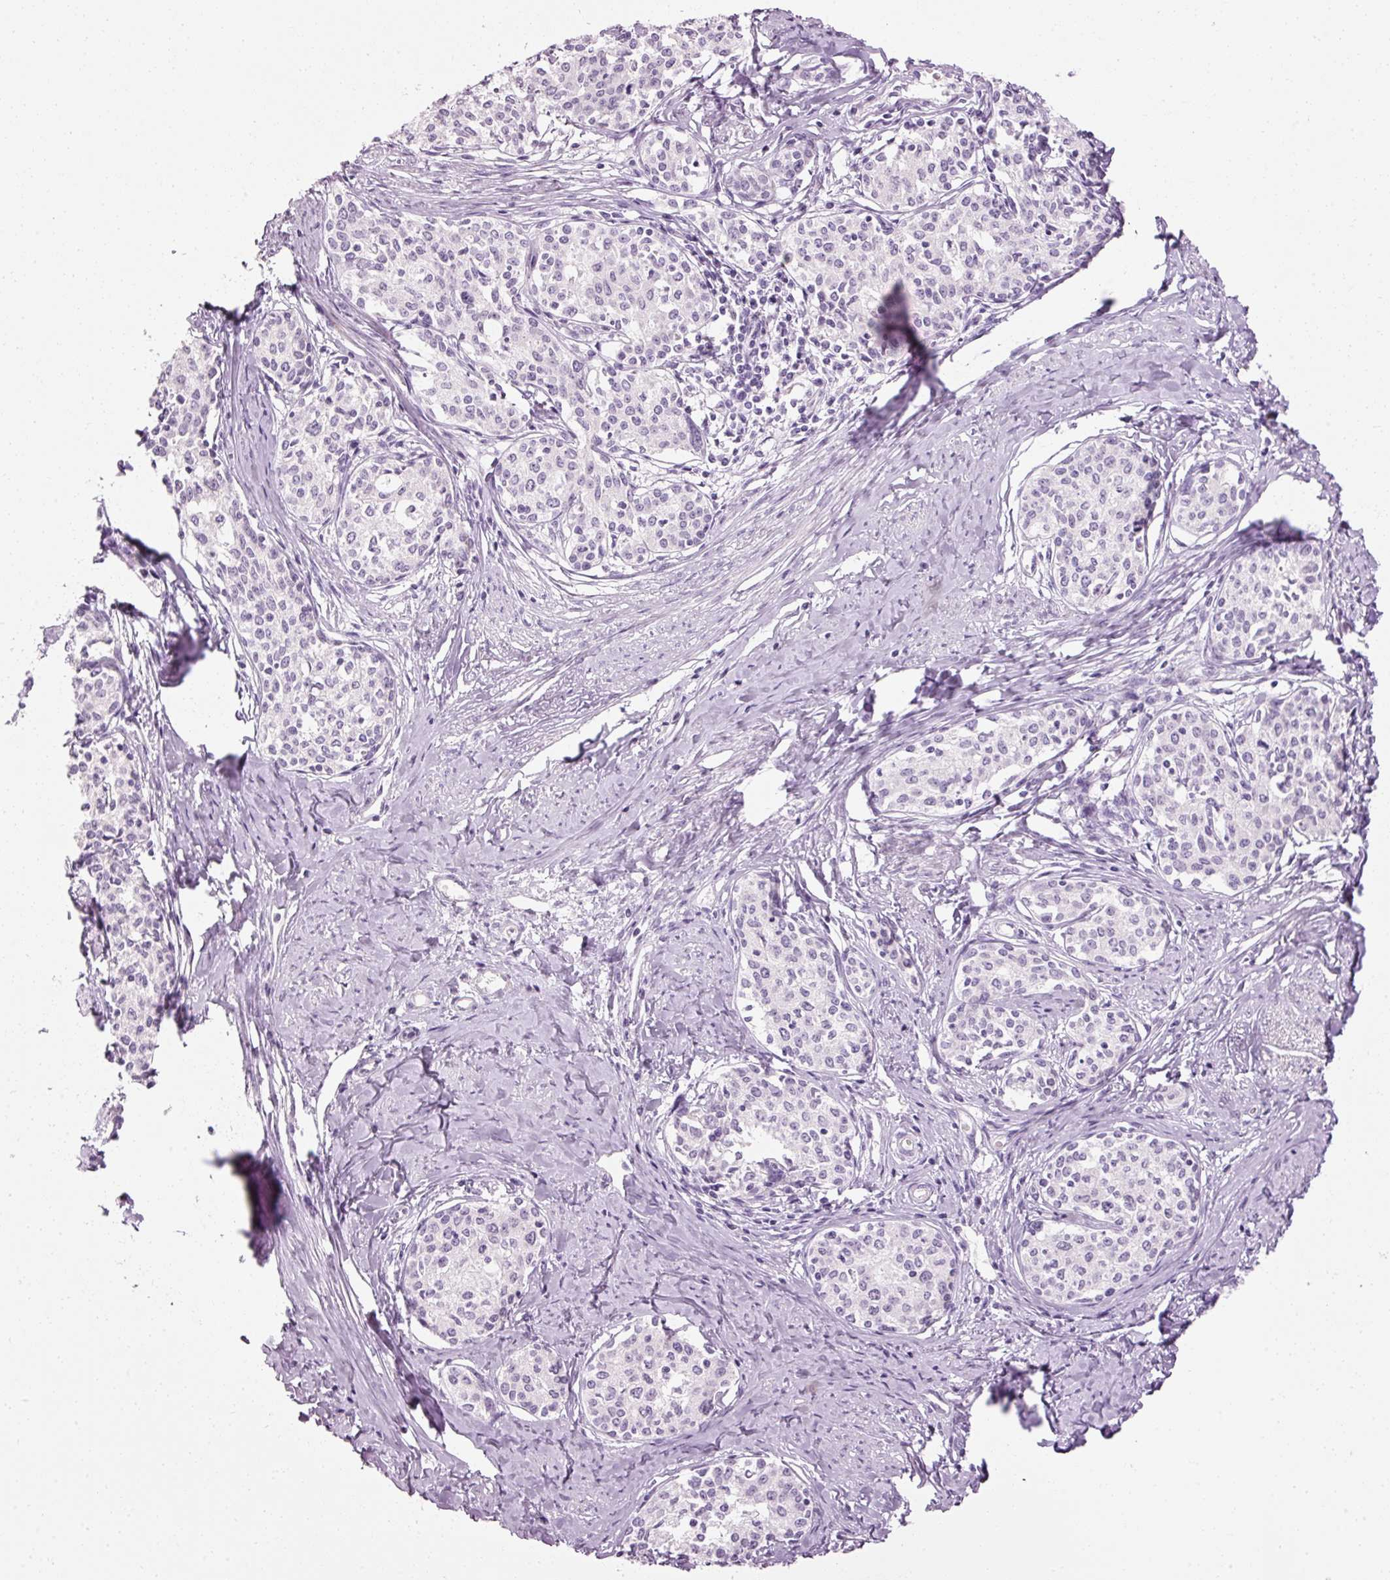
{"staining": {"intensity": "negative", "quantity": "none", "location": "none"}, "tissue": "cervical cancer", "cell_type": "Tumor cells", "image_type": "cancer", "snomed": [{"axis": "morphology", "description": "Squamous cell carcinoma, NOS"}, {"axis": "morphology", "description": "Adenocarcinoma, NOS"}, {"axis": "topography", "description": "Cervix"}], "caption": "A high-resolution micrograph shows immunohistochemistry staining of adenocarcinoma (cervical), which displays no significant staining in tumor cells. (Immunohistochemistry (ihc), brightfield microscopy, high magnification).", "gene": "ANKRD20A1", "patient": {"sex": "female", "age": 52}}